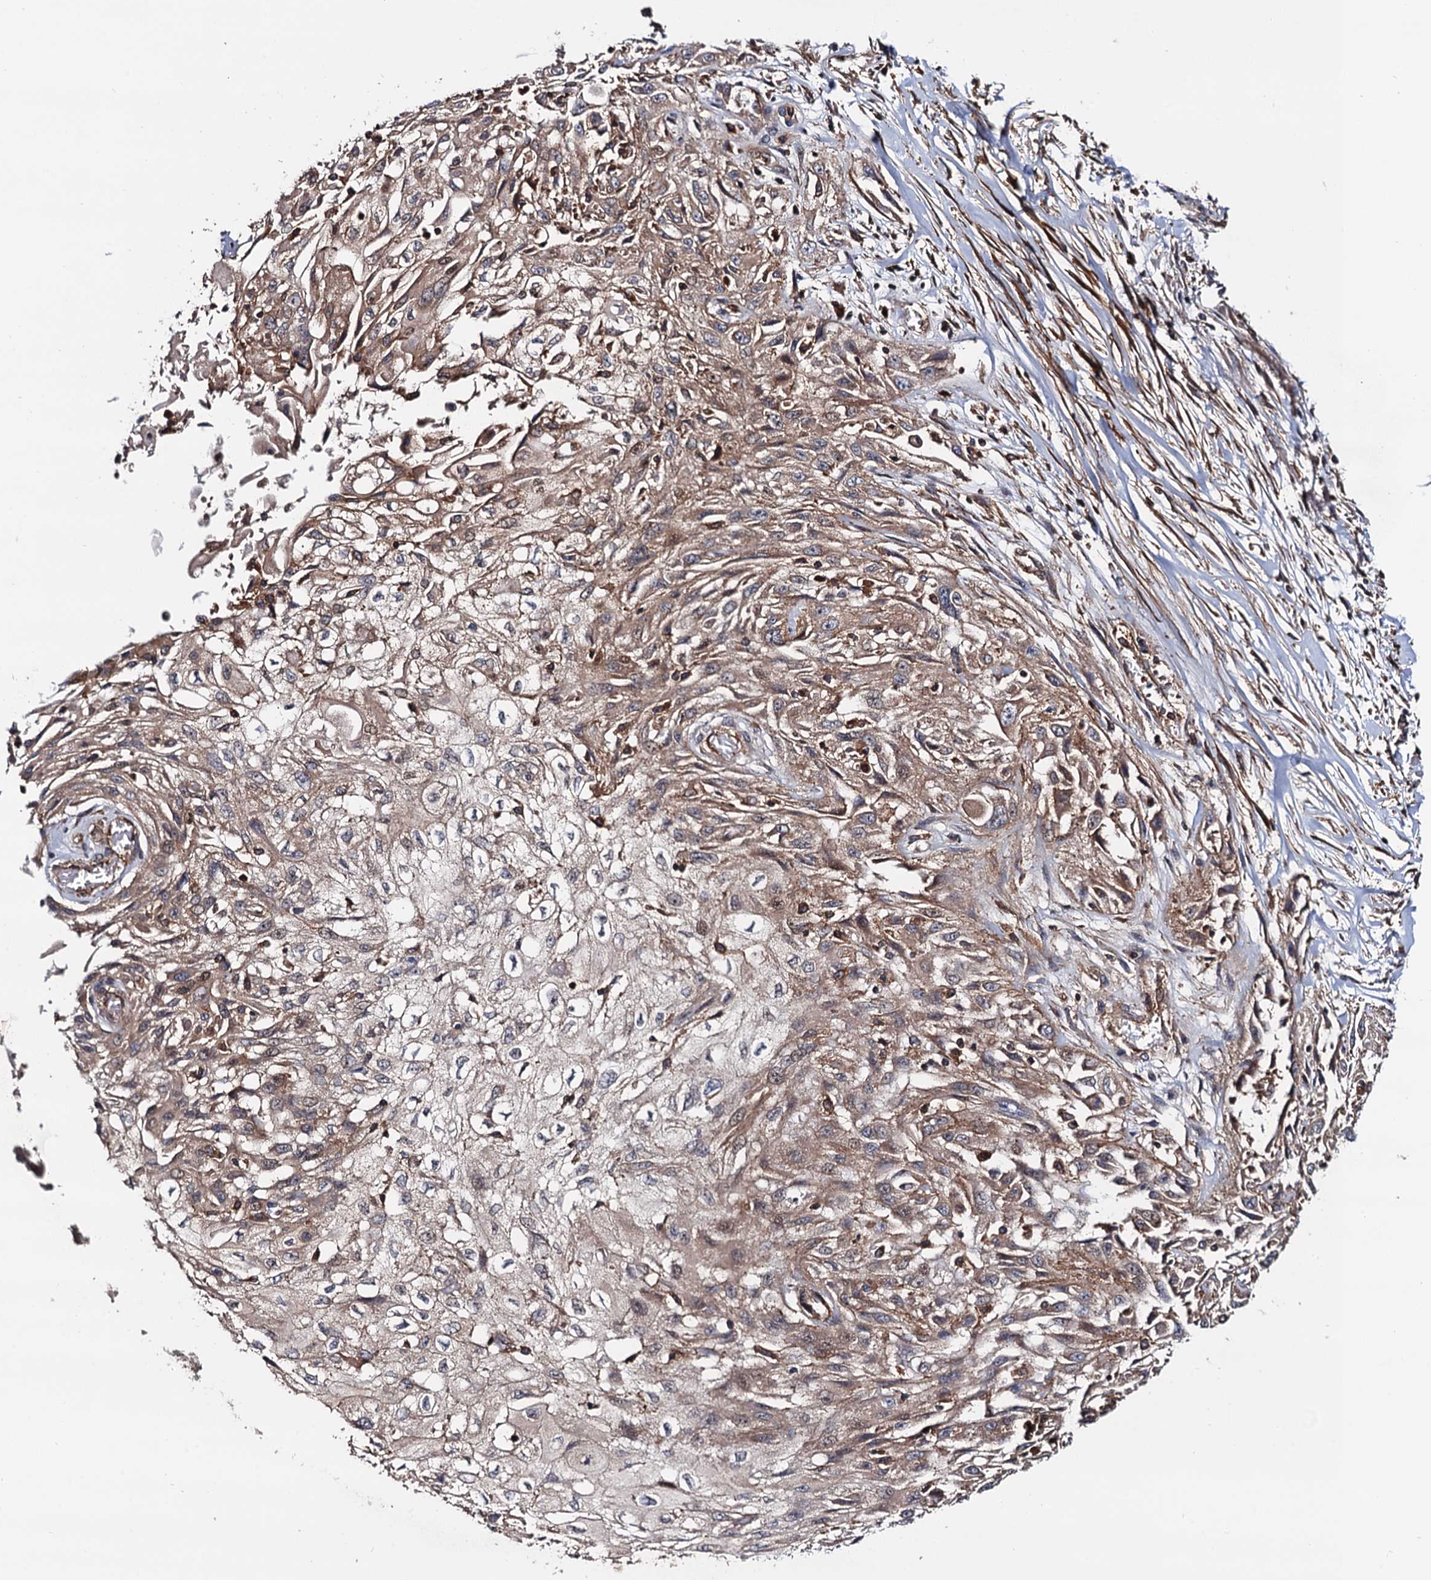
{"staining": {"intensity": "weak", "quantity": "25%-75%", "location": "cytoplasmic/membranous"}, "tissue": "skin cancer", "cell_type": "Tumor cells", "image_type": "cancer", "snomed": [{"axis": "morphology", "description": "Squamous cell carcinoma, NOS"}, {"axis": "morphology", "description": "Squamous cell carcinoma, metastatic, NOS"}, {"axis": "topography", "description": "Skin"}, {"axis": "topography", "description": "Lymph node"}], "caption": "Immunohistochemistry (IHC) photomicrograph of human skin cancer stained for a protein (brown), which demonstrates low levels of weak cytoplasmic/membranous expression in about 25%-75% of tumor cells.", "gene": "BORA", "patient": {"sex": "male", "age": 75}}